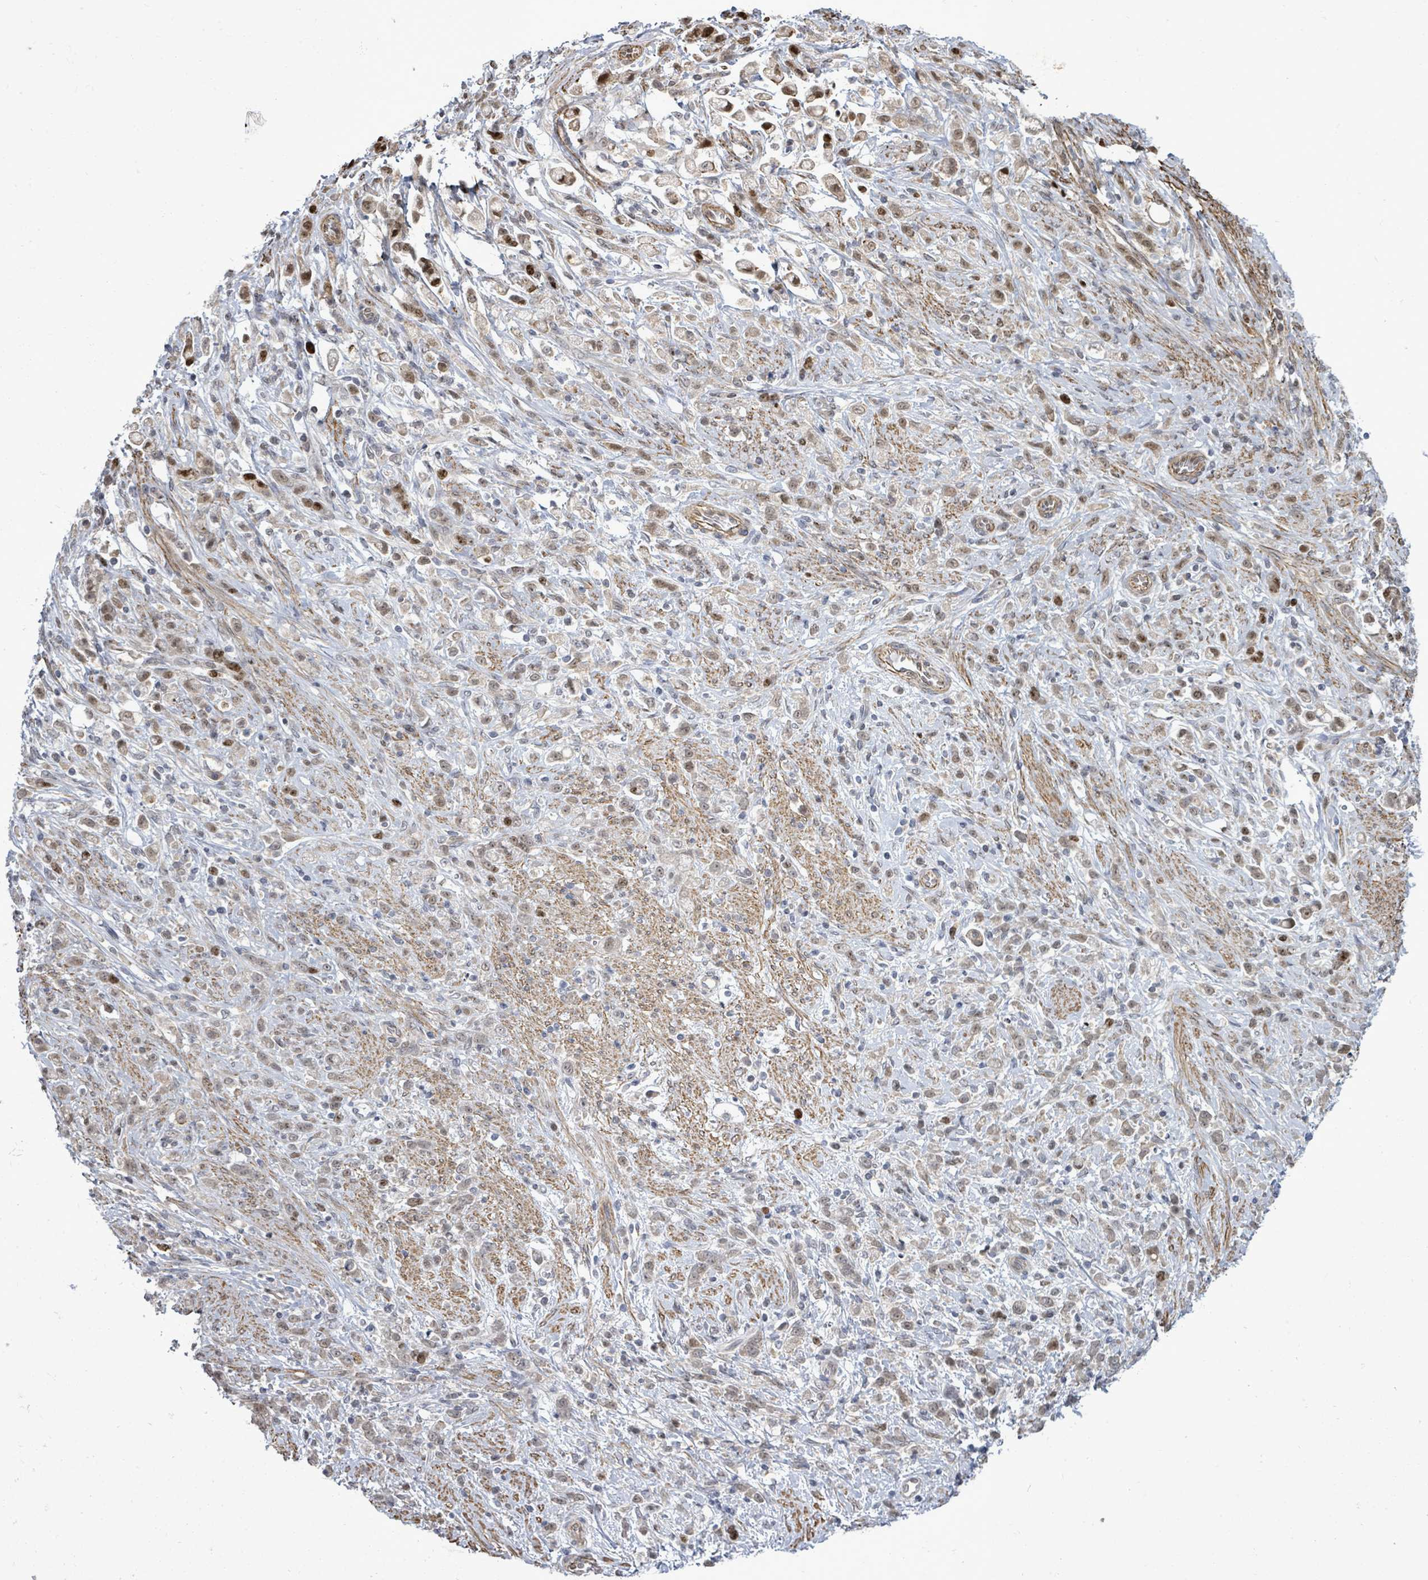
{"staining": {"intensity": "moderate", "quantity": "<25%", "location": "nuclear"}, "tissue": "stomach cancer", "cell_type": "Tumor cells", "image_type": "cancer", "snomed": [{"axis": "morphology", "description": "Adenocarcinoma, NOS"}, {"axis": "topography", "description": "Stomach"}], "caption": "High-power microscopy captured an immunohistochemistry image of stomach adenocarcinoma, revealing moderate nuclear expression in approximately <25% of tumor cells.", "gene": "PAPSS1", "patient": {"sex": "female", "age": 60}}